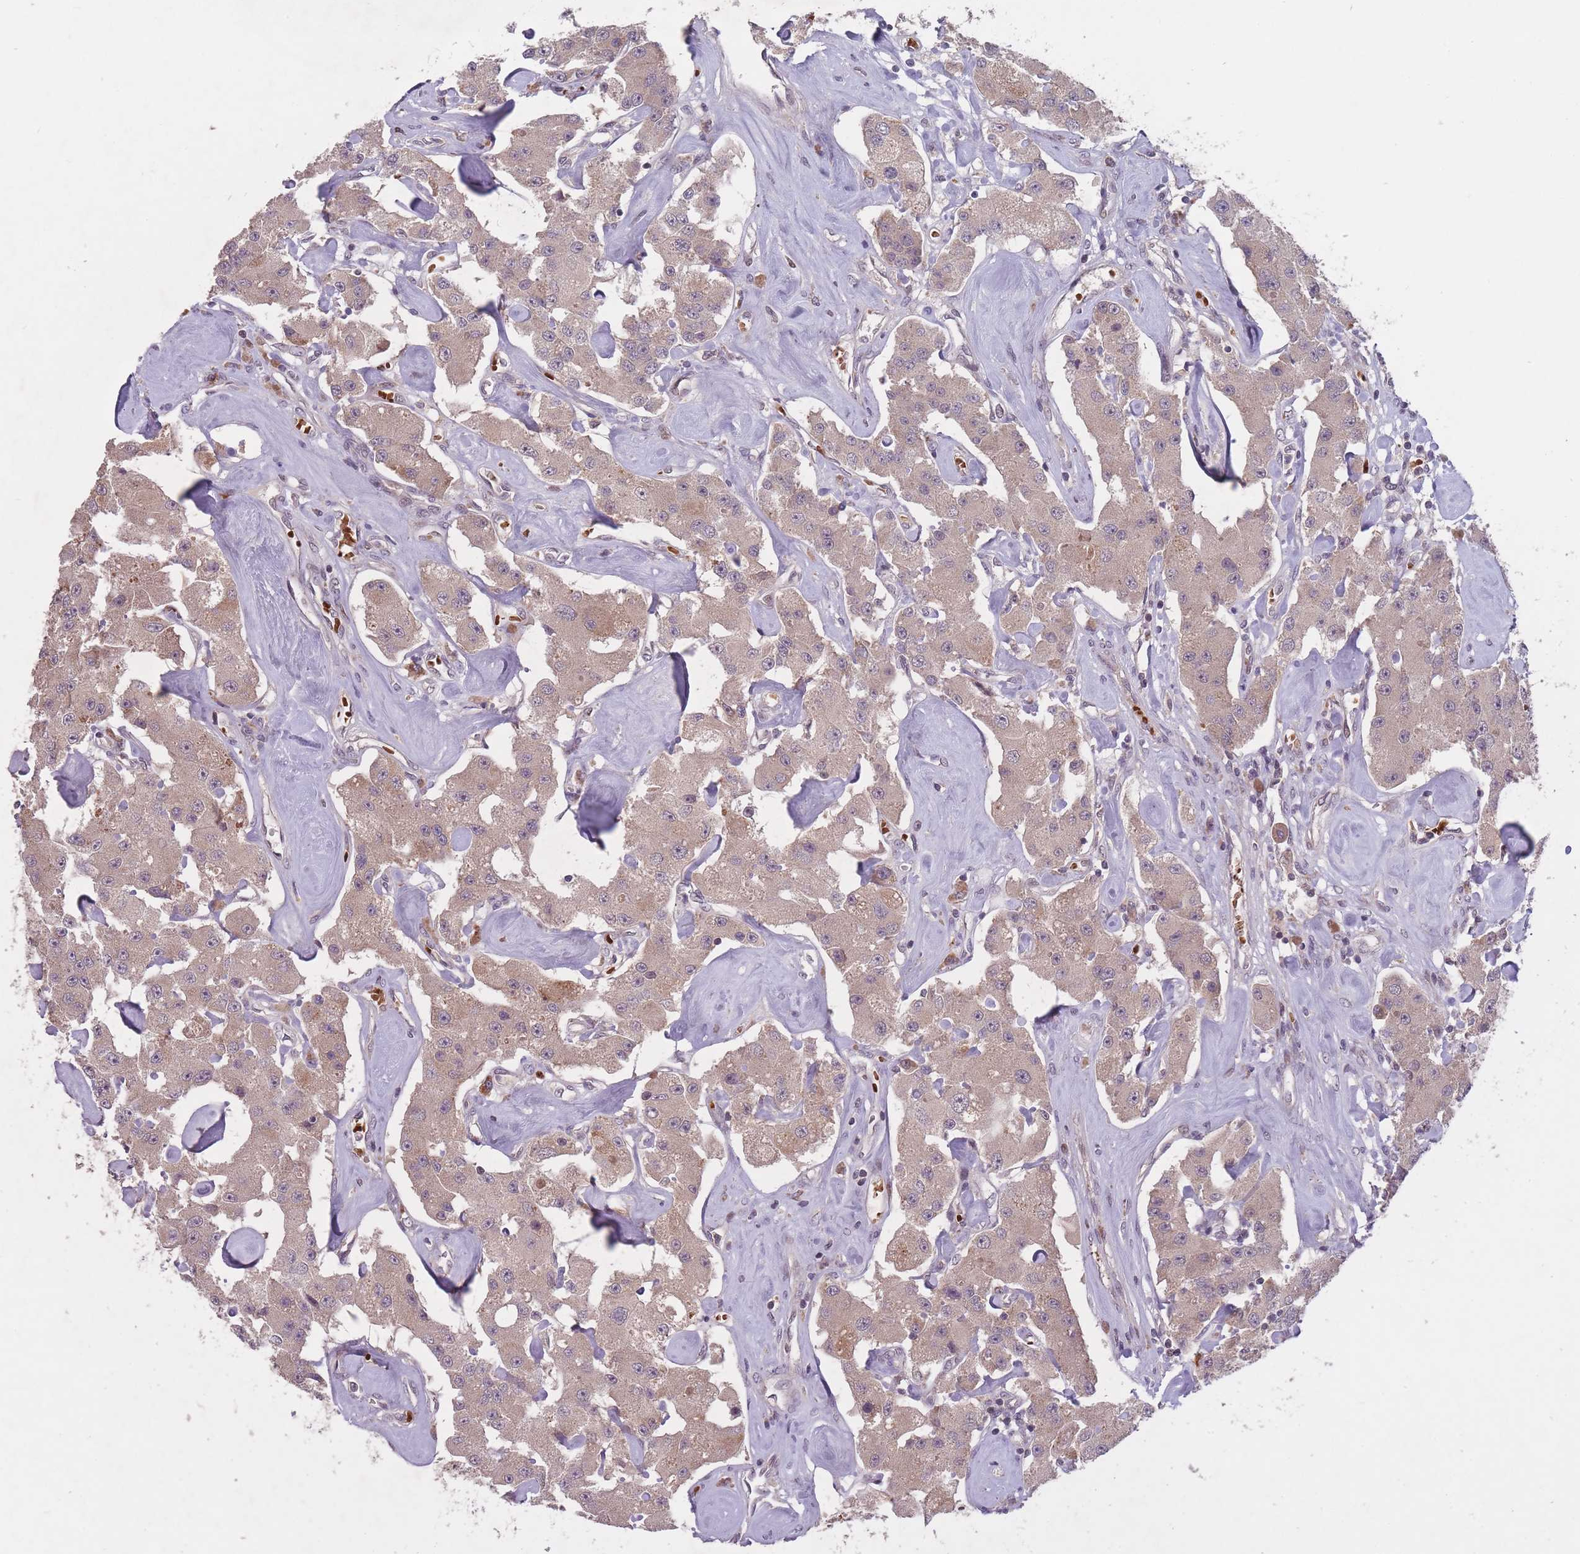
{"staining": {"intensity": "weak", "quantity": "<25%", "location": "cytoplasmic/membranous"}, "tissue": "carcinoid", "cell_type": "Tumor cells", "image_type": "cancer", "snomed": [{"axis": "morphology", "description": "Carcinoid, malignant, NOS"}, {"axis": "topography", "description": "Pancreas"}], "caption": "Immunohistochemistry (IHC) of carcinoid (malignant) reveals no positivity in tumor cells.", "gene": "SECTM1", "patient": {"sex": "male", "age": 41}}